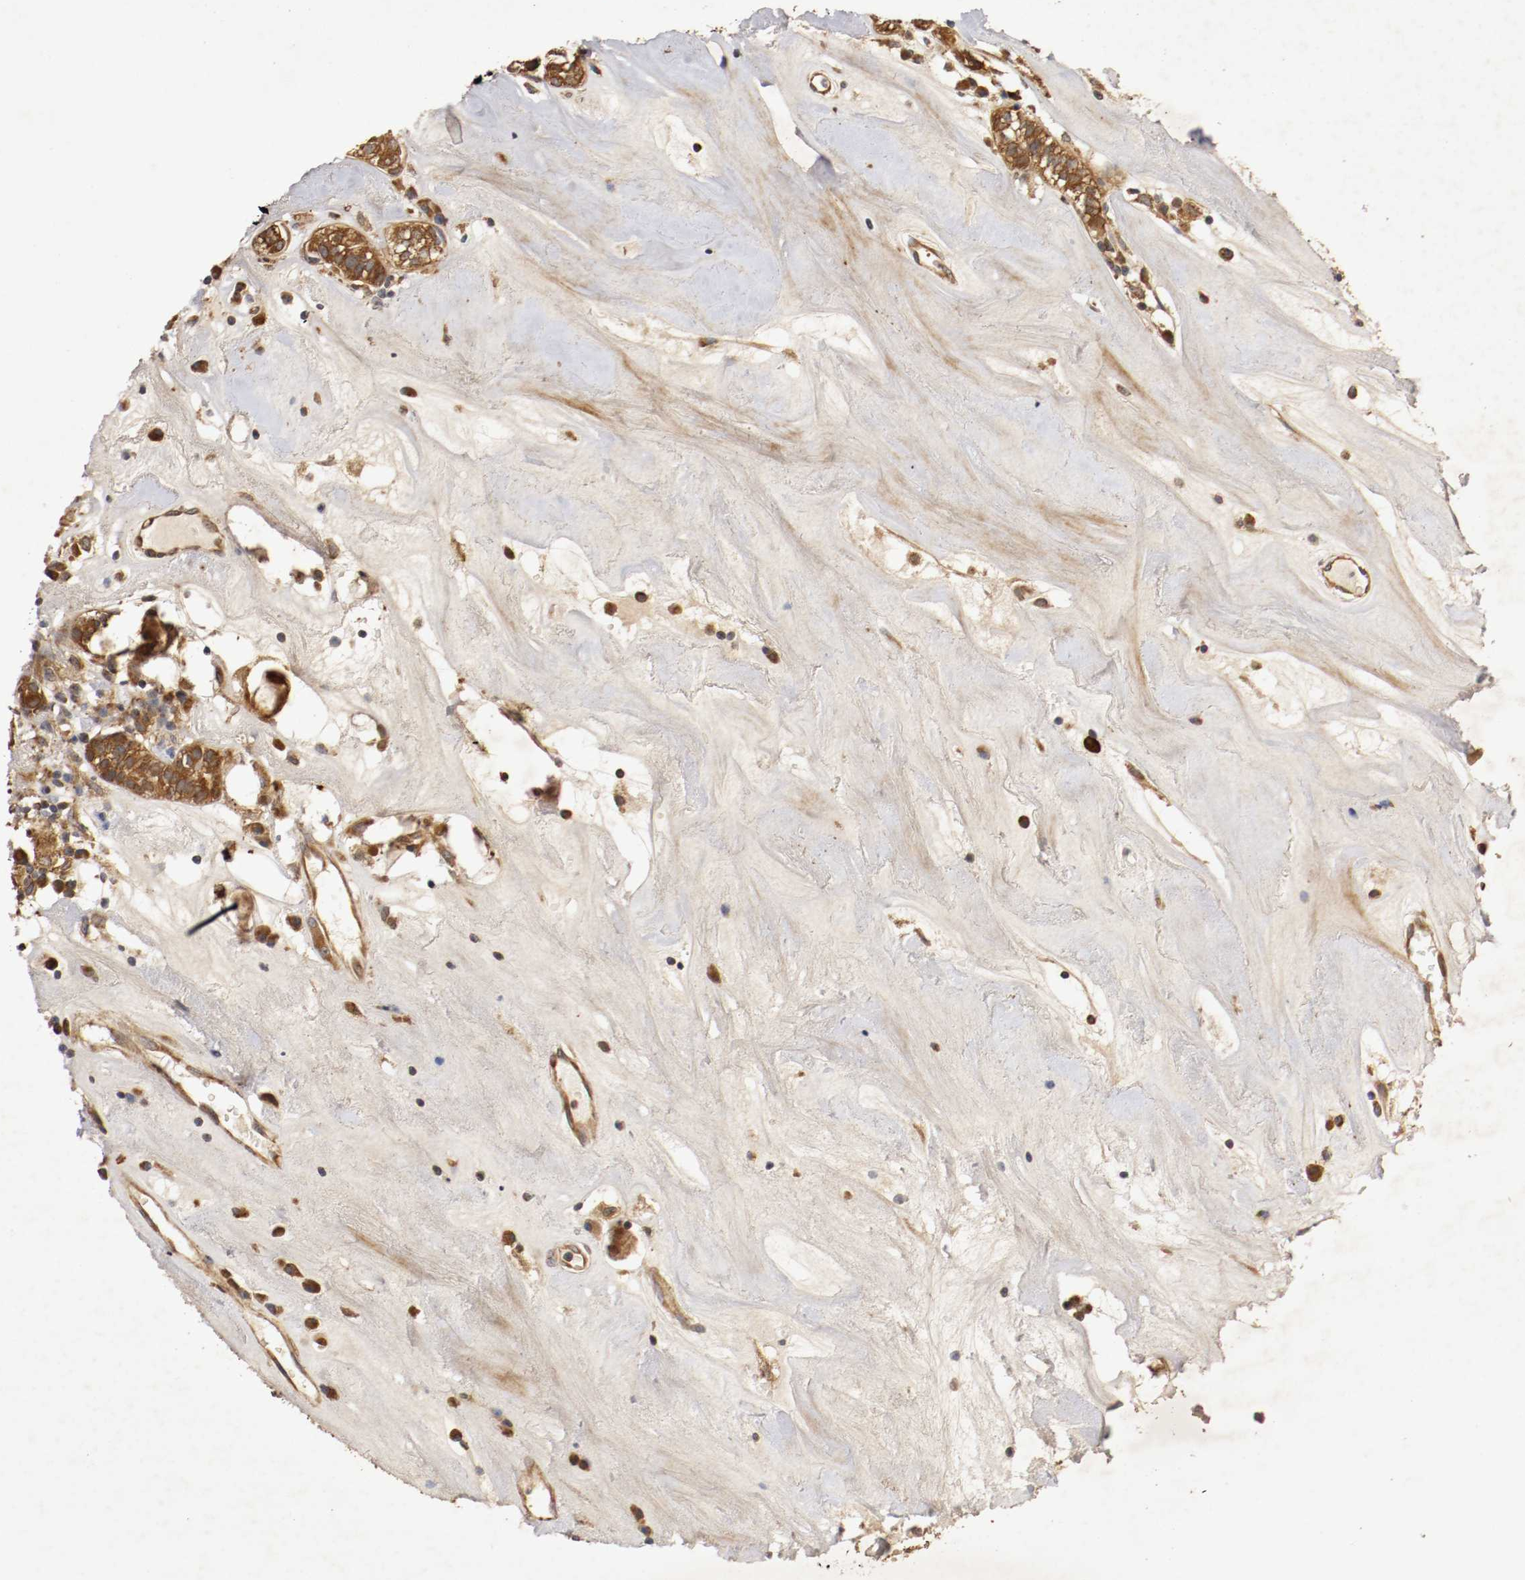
{"staining": {"intensity": "strong", "quantity": ">75%", "location": "cytoplasmic/membranous"}, "tissue": "head and neck cancer", "cell_type": "Tumor cells", "image_type": "cancer", "snomed": [{"axis": "morphology", "description": "Adenocarcinoma, NOS"}, {"axis": "topography", "description": "Salivary gland"}, {"axis": "topography", "description": "Head-Neck"}], "caption": "This image displays IHC staining of human head and neck adenocarcinoma, with high strong cytoplasmic/membranous positivity in about >75% of tumor cells.", "gene": "VEZT", "patient": {"sex": "female", "age": 65}}